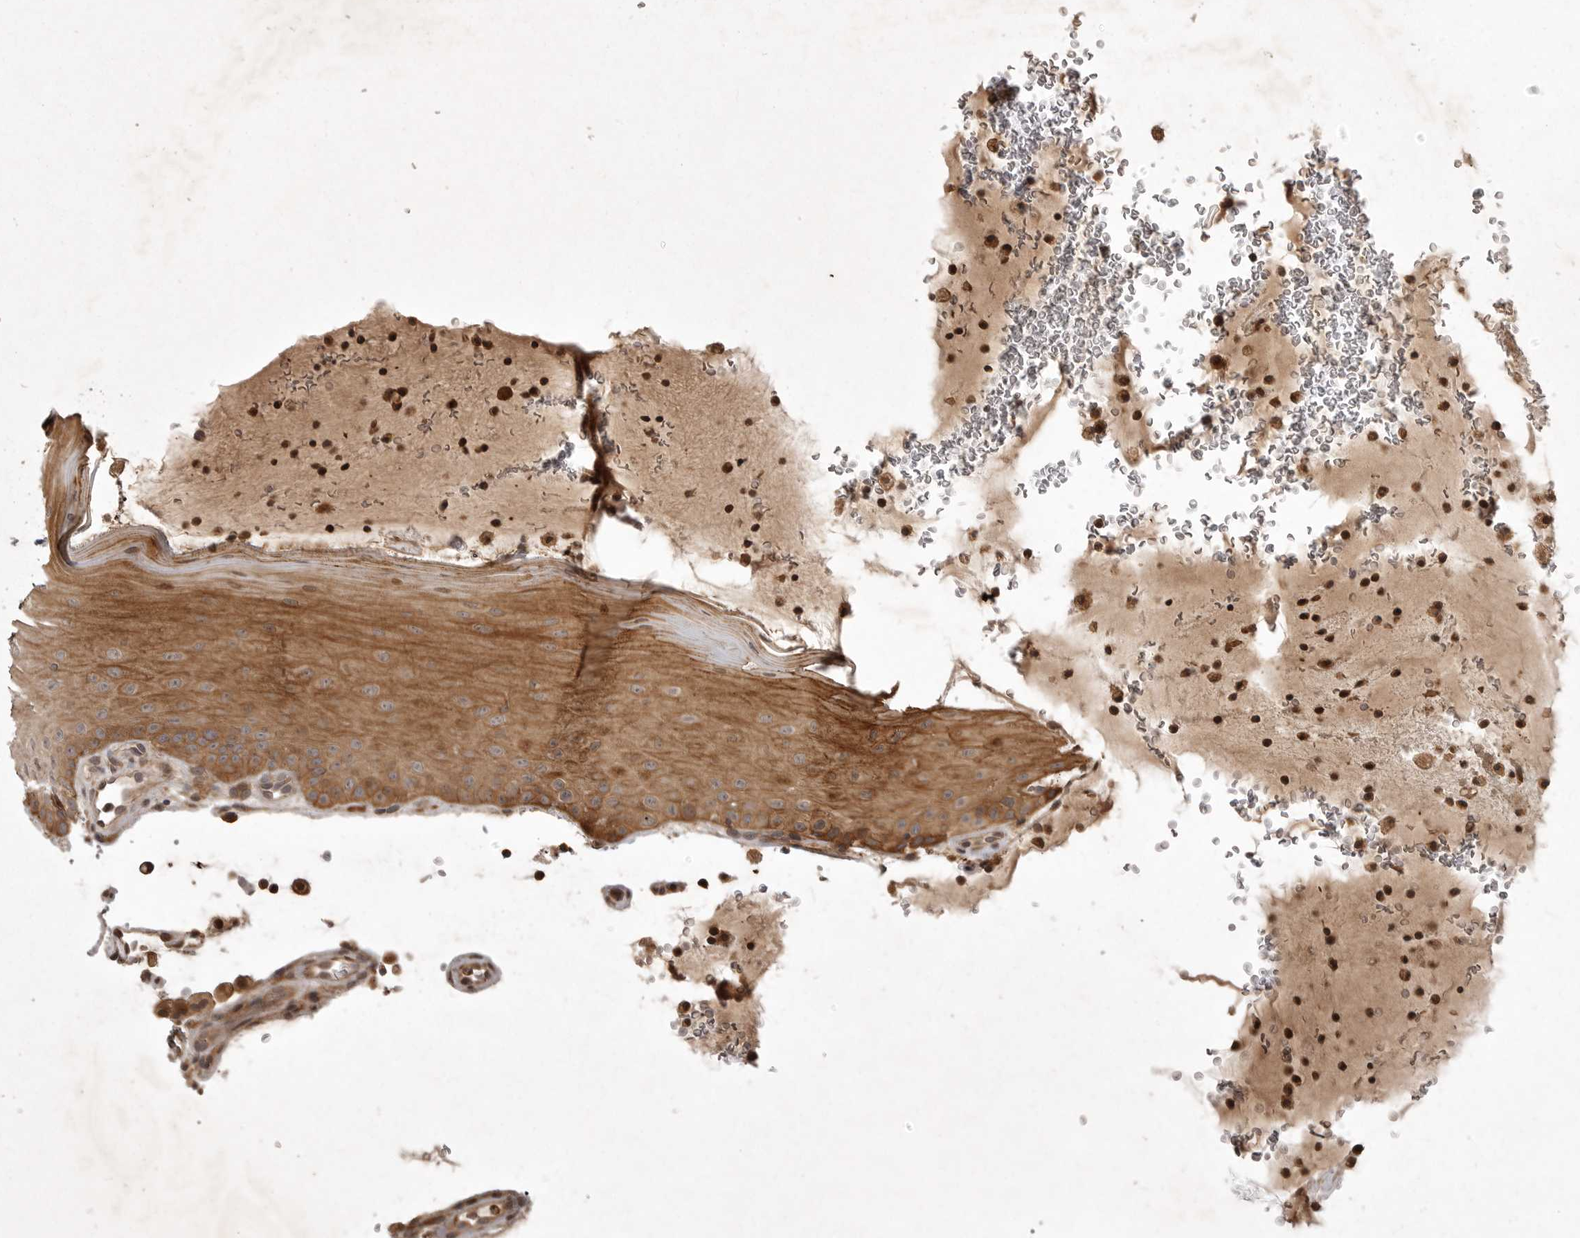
{"staining": {"intensity": "moderate", "quantity": ">75%", "location": "cytoplasmic/membranous"}, "tissue": "oral mucosa", "cell_type": "Squamous epithelial cells", "image_type": "normal", "snomed": [{"axis": "morphology", "description": "Normal tissue, NOS"}, {"axis": "topography", "description": "Oral tissue"}], "caption": "Immunohistochemical staining of normal oral mucosa demonstrates >75% levels of moderate cytoplasmic/membranous protein positivity in about >75% of squamous epithelial cells. The staining is performed using DAB (3,3'-diaminobenzidine) brown chromogen to label protein expression. The nuclei are counter-stained blue using hematoxylin.", "gene": "GPR31", "patient": {"sex": "male", "age": 13}}